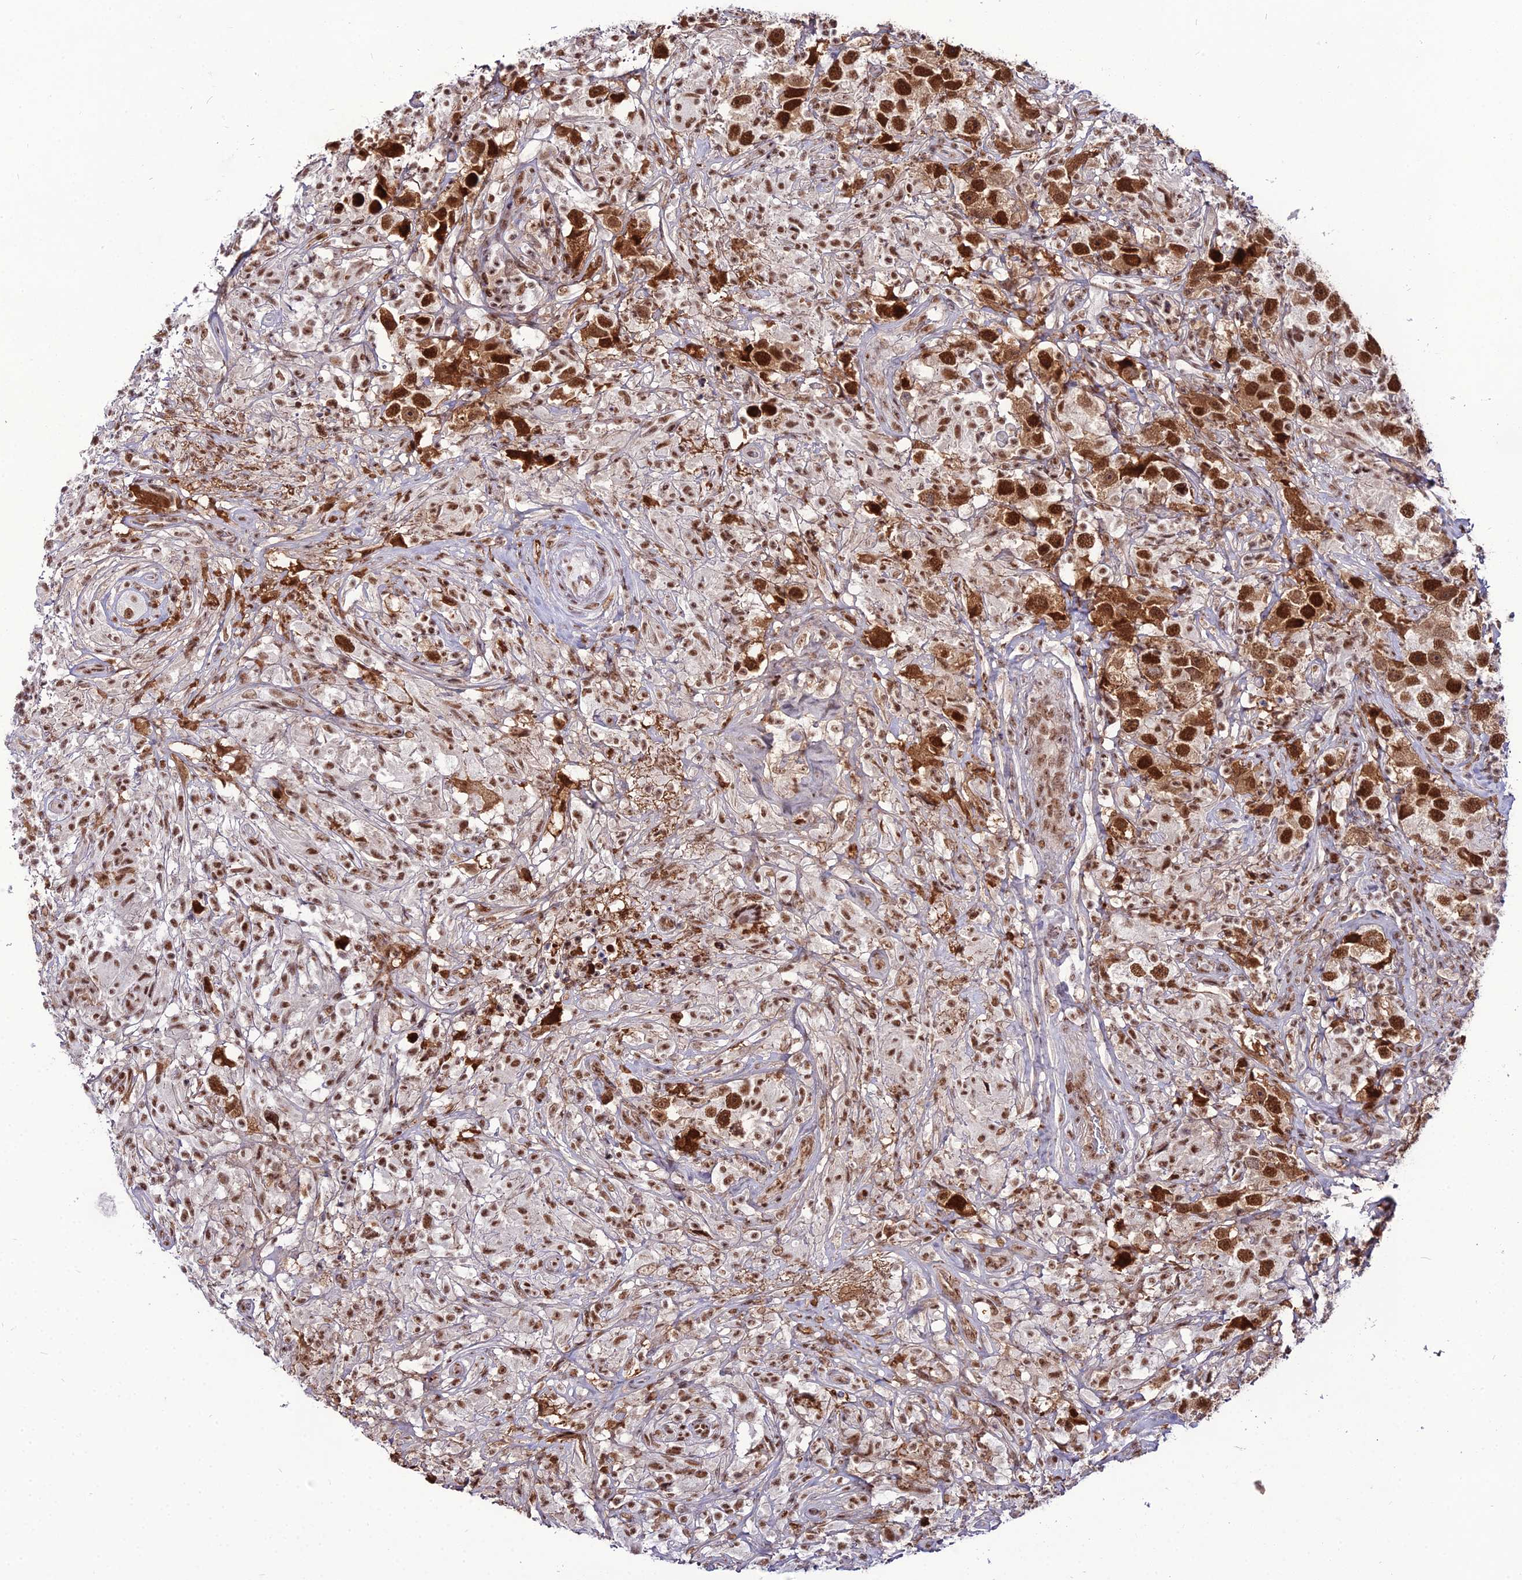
{"staining": {"intensity": "strong", "quantity": ">75%", "location": "nuclear"}, "tissue": "testis cancer", "cell_type": "Tumor cells", "image_type": "cancer", "snomed": [{"axis": "morphology", "description": "Seminoma, NOS"}, {"axis": "topography", "description": "Testis"}], "caption": "Protein expression analysis of seminoma (testis) reveals strong nuclear positivity in about >75% of tumor cells. (IHC, brightfield microscopy, high magnification).", "gene": "RBM12", "patient": {"sex": "male", "age": 49}}